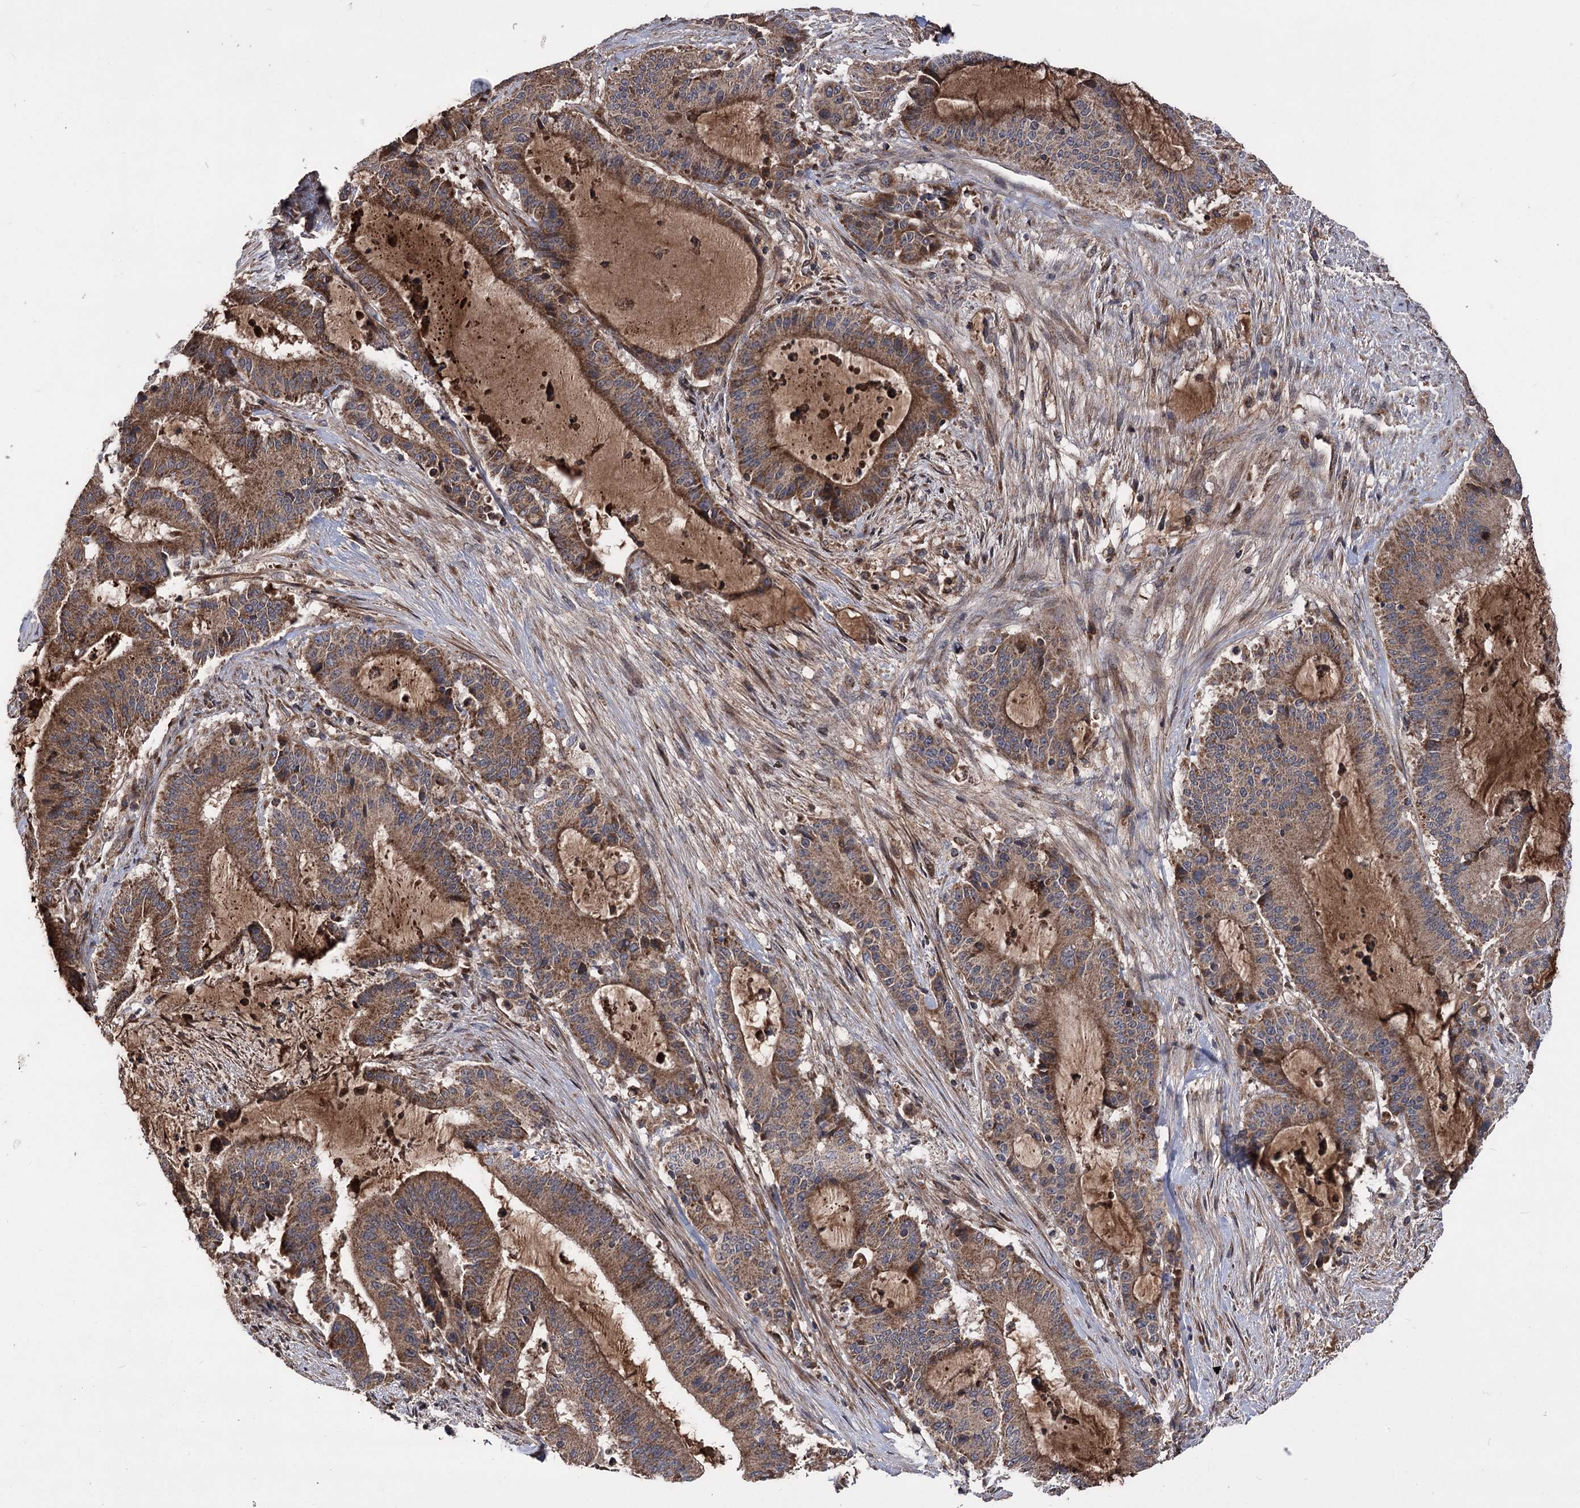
{"staining": {"intensity": "strong", "quantity": ">75%", "location": "cytoplasmic/membranous"}, "tissue": "liver cancer", "cell_type": "Tumor cells", "image_type": "cancer", "snomed": [{"axis": "morphology", "description": "Normal tissue, NOS"}, {"axis": "morphology", "description": "Cholangiocarcinoma"}, {"axis": "topography", "description": "Liver"}, {"axis": "topography", "description": "Peripheral nerve tissue"}], "caption": "High-magnification brightfield microscopy of liver cholangiocarcinoma stained with DAB (3,3'-diaminobenzidine) (brown) and counterstained with hematoxylin (blue). tumor cells exhibit strong cytoplasmic/membranous expression is appreciated in about>75% of cells.", "gene": "RASSF3", "patient": {"sex": "female", "age": 73}}